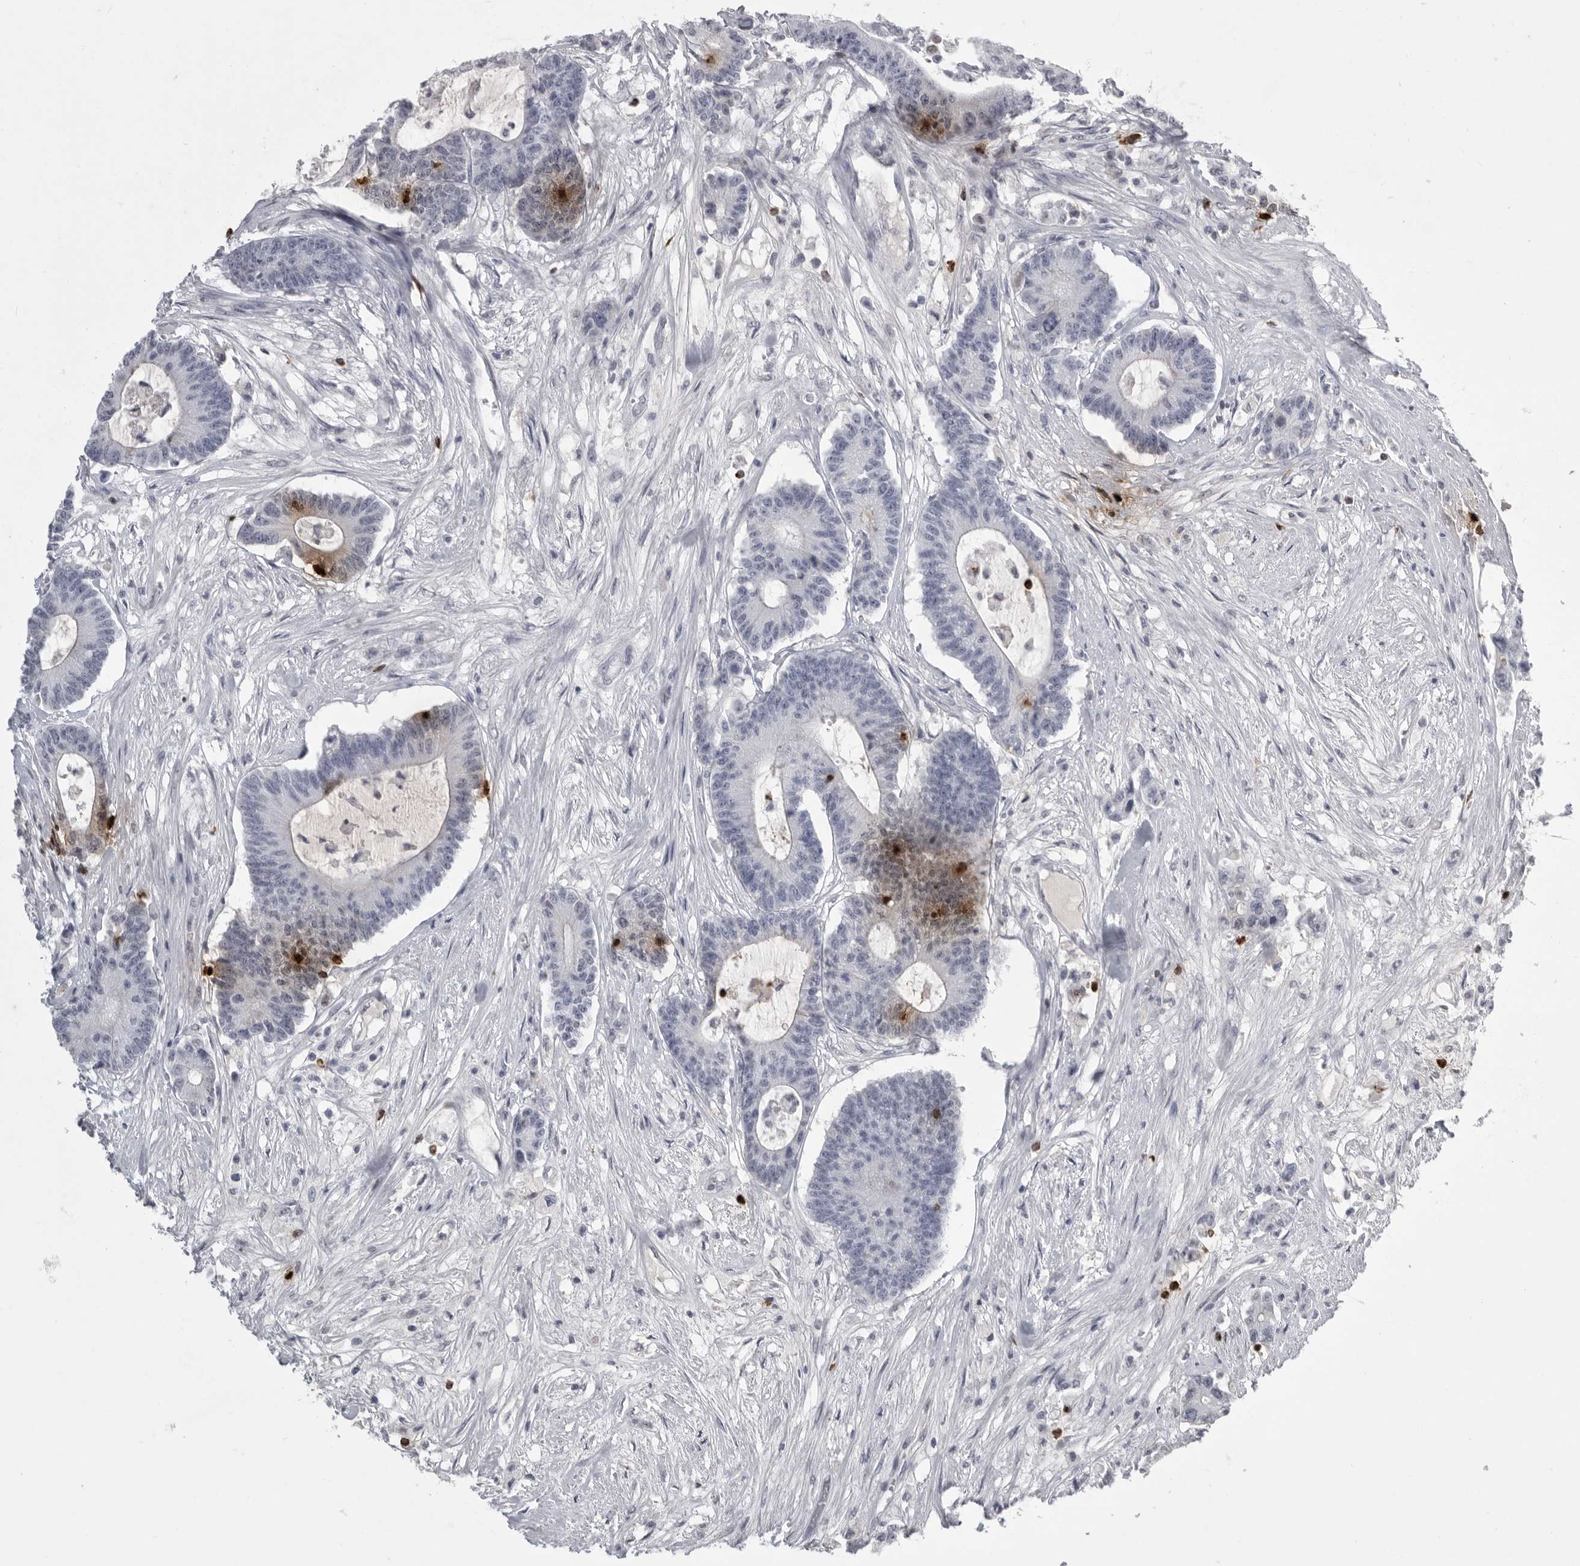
{"staining": {"intensity": "negative", "quantity": "none", "location": "none"}, "tissue": "colorectal cancer", "cell_type": "Tumor cells", "image_type": "cancer", "snomed": [{"axis": "morphology", "description": "Adenocarcinoma, NOS"}, {"axis": "topography", "description": "Colon"}], "caption": "Immunohistochemistry image of human colorectal cancer stained for a protein (brown), which demonstrates no expression in tumor cells.", "gene": "GNLY", "patient": {"sex": "female", "age": 84}}